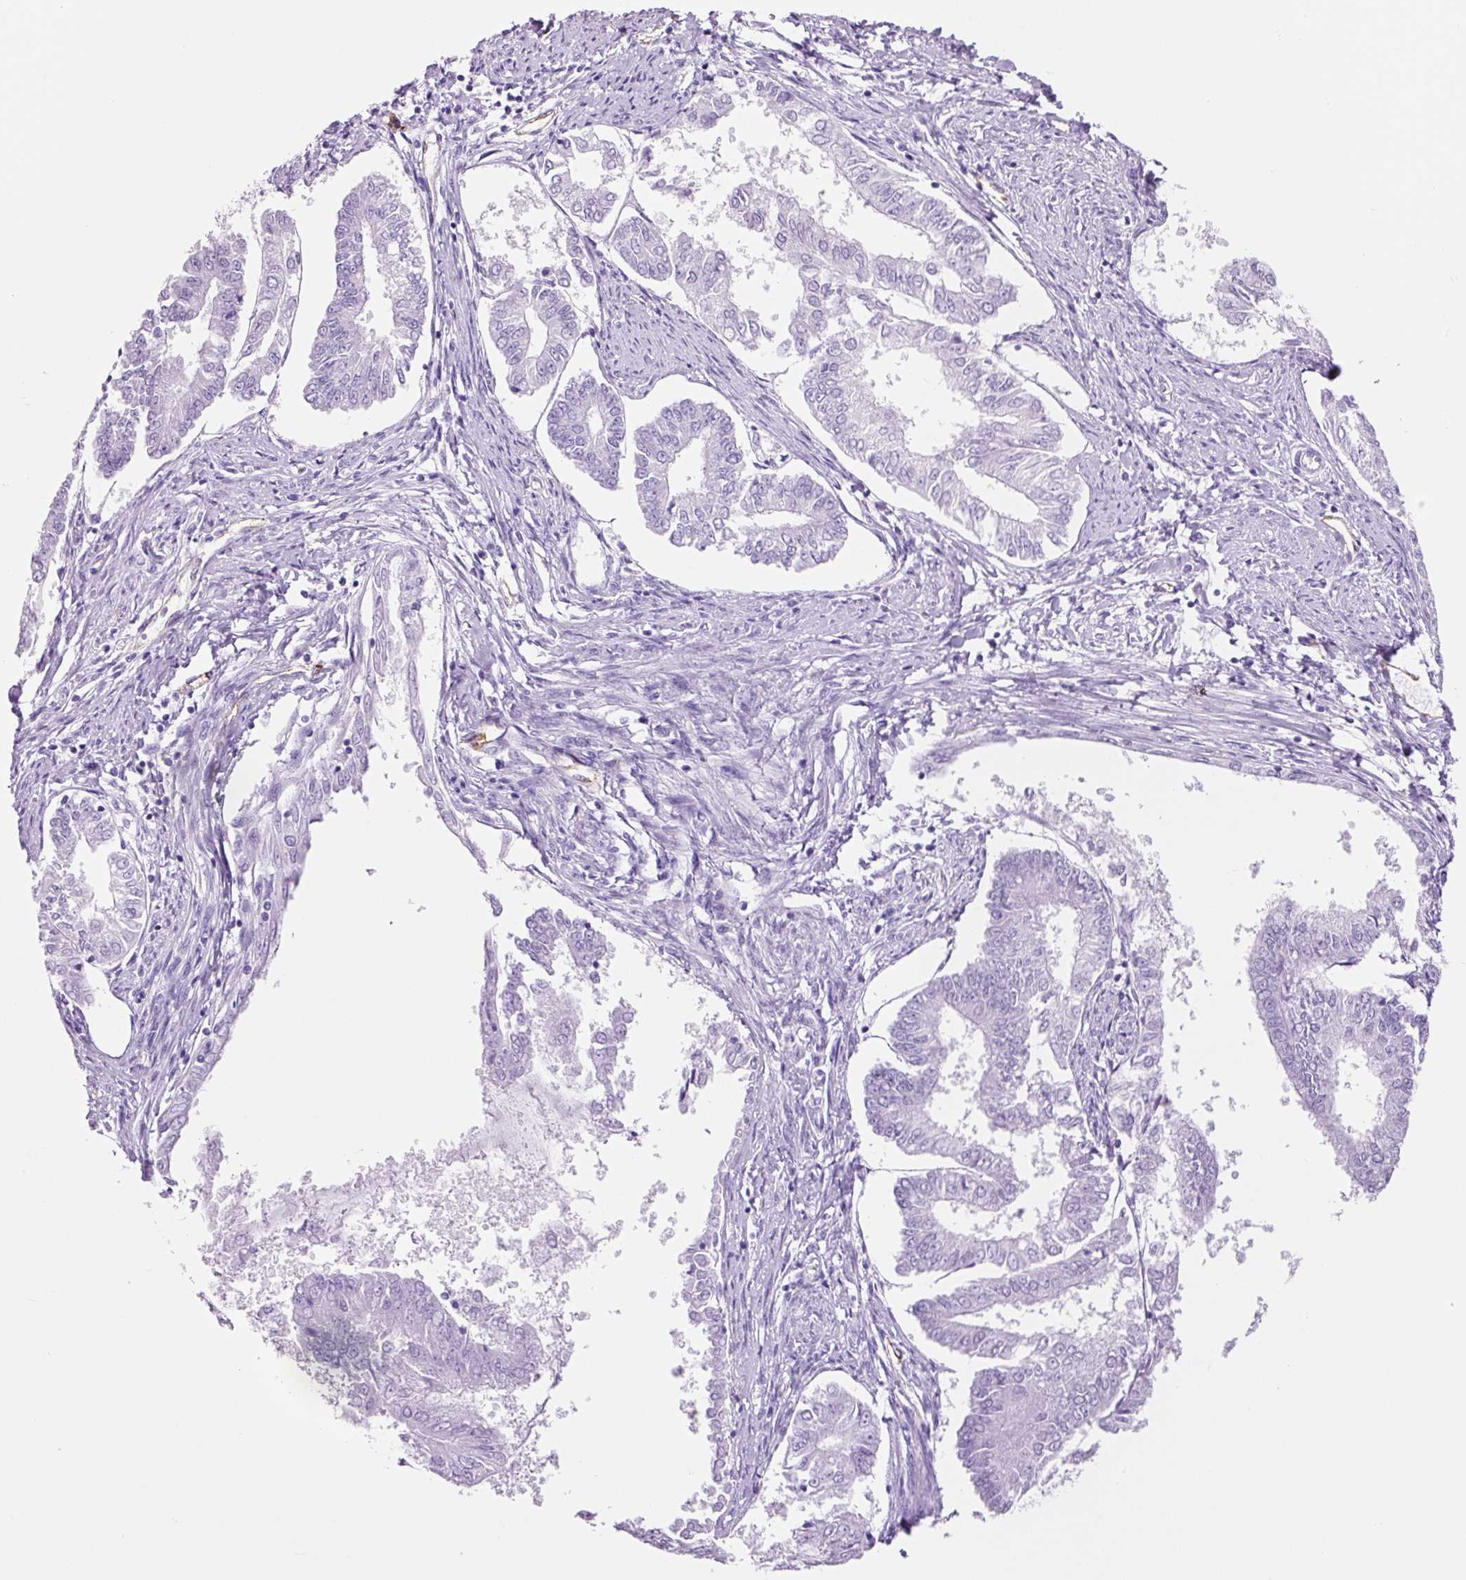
{"staining": {"intensity": "negative", "quantity": "none", "location": "none"}, "tissue": "endometrial cancer", "cell_type": "Tumor cells", "image_type": "cancer", "snomed": [{"axis": "morphology", "description": "Adenocarcinoma, NOS"}, {"axis": "topography", "description": "Endometrium"}], "caption": "Immunohistochemistry (IHC) image of human endometrial cancer stained for a protein (brown), which shows no expression in tumor cells. The staining is performed using DAB (3,3'-diaminobenzidine) brown chromogen with nuclei counter-stained in using hematoxylin.", "gene": "ADSS1", "patient": {"sex": "female", "age": 76}}